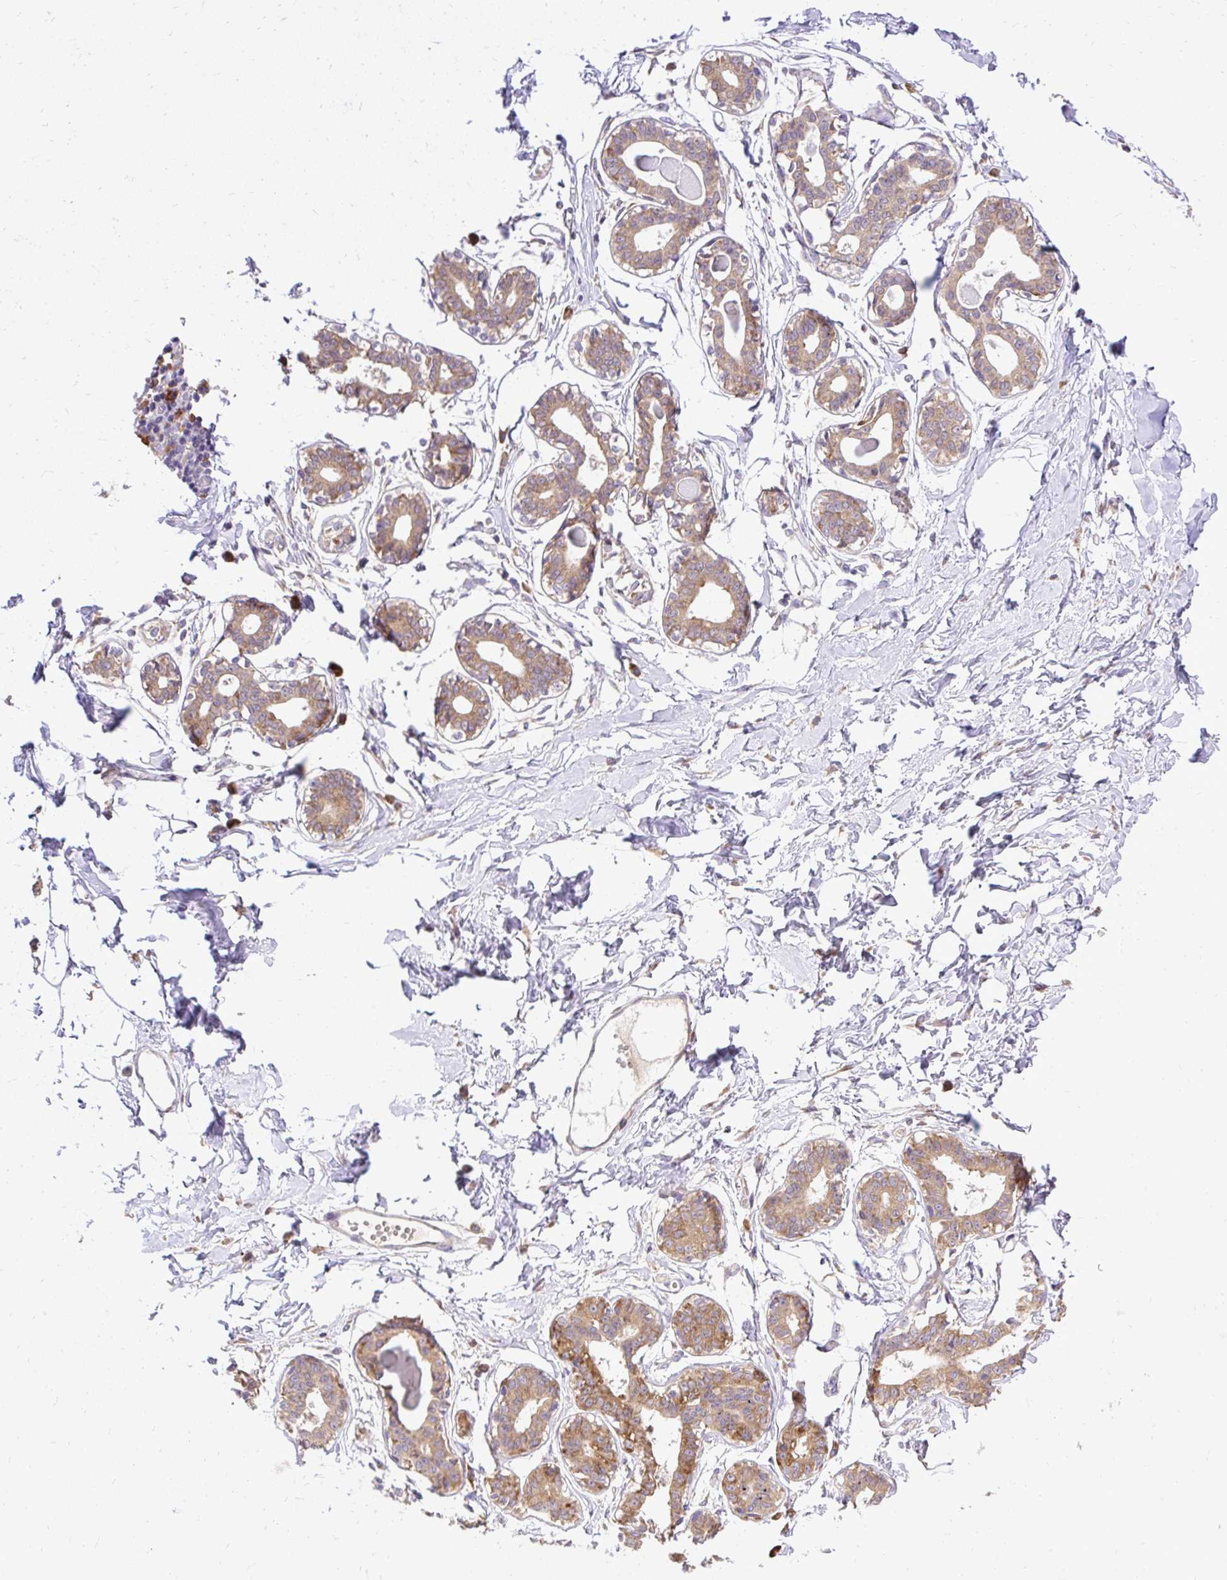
{"staining": {"intensity": "negative", "quantity": "none", "location": "none"}, "tissue": "breast", "cell_type": "Adipocytes", "image_type": "normal", "snomed": [{"axis": "morphology", "description": "Normal tissue, NOS"}, {"axis": "topography", "description": "Breast"}], "caption": "This micrograph is of unremarkable breast stained with immunohistochemistry (IHC) to label a protein in brown with the nuclei are counter-stained blue. There is no expression in adipocytes.", "gene": "SEC63", "patient": {"sex": "female", "age": 45}}